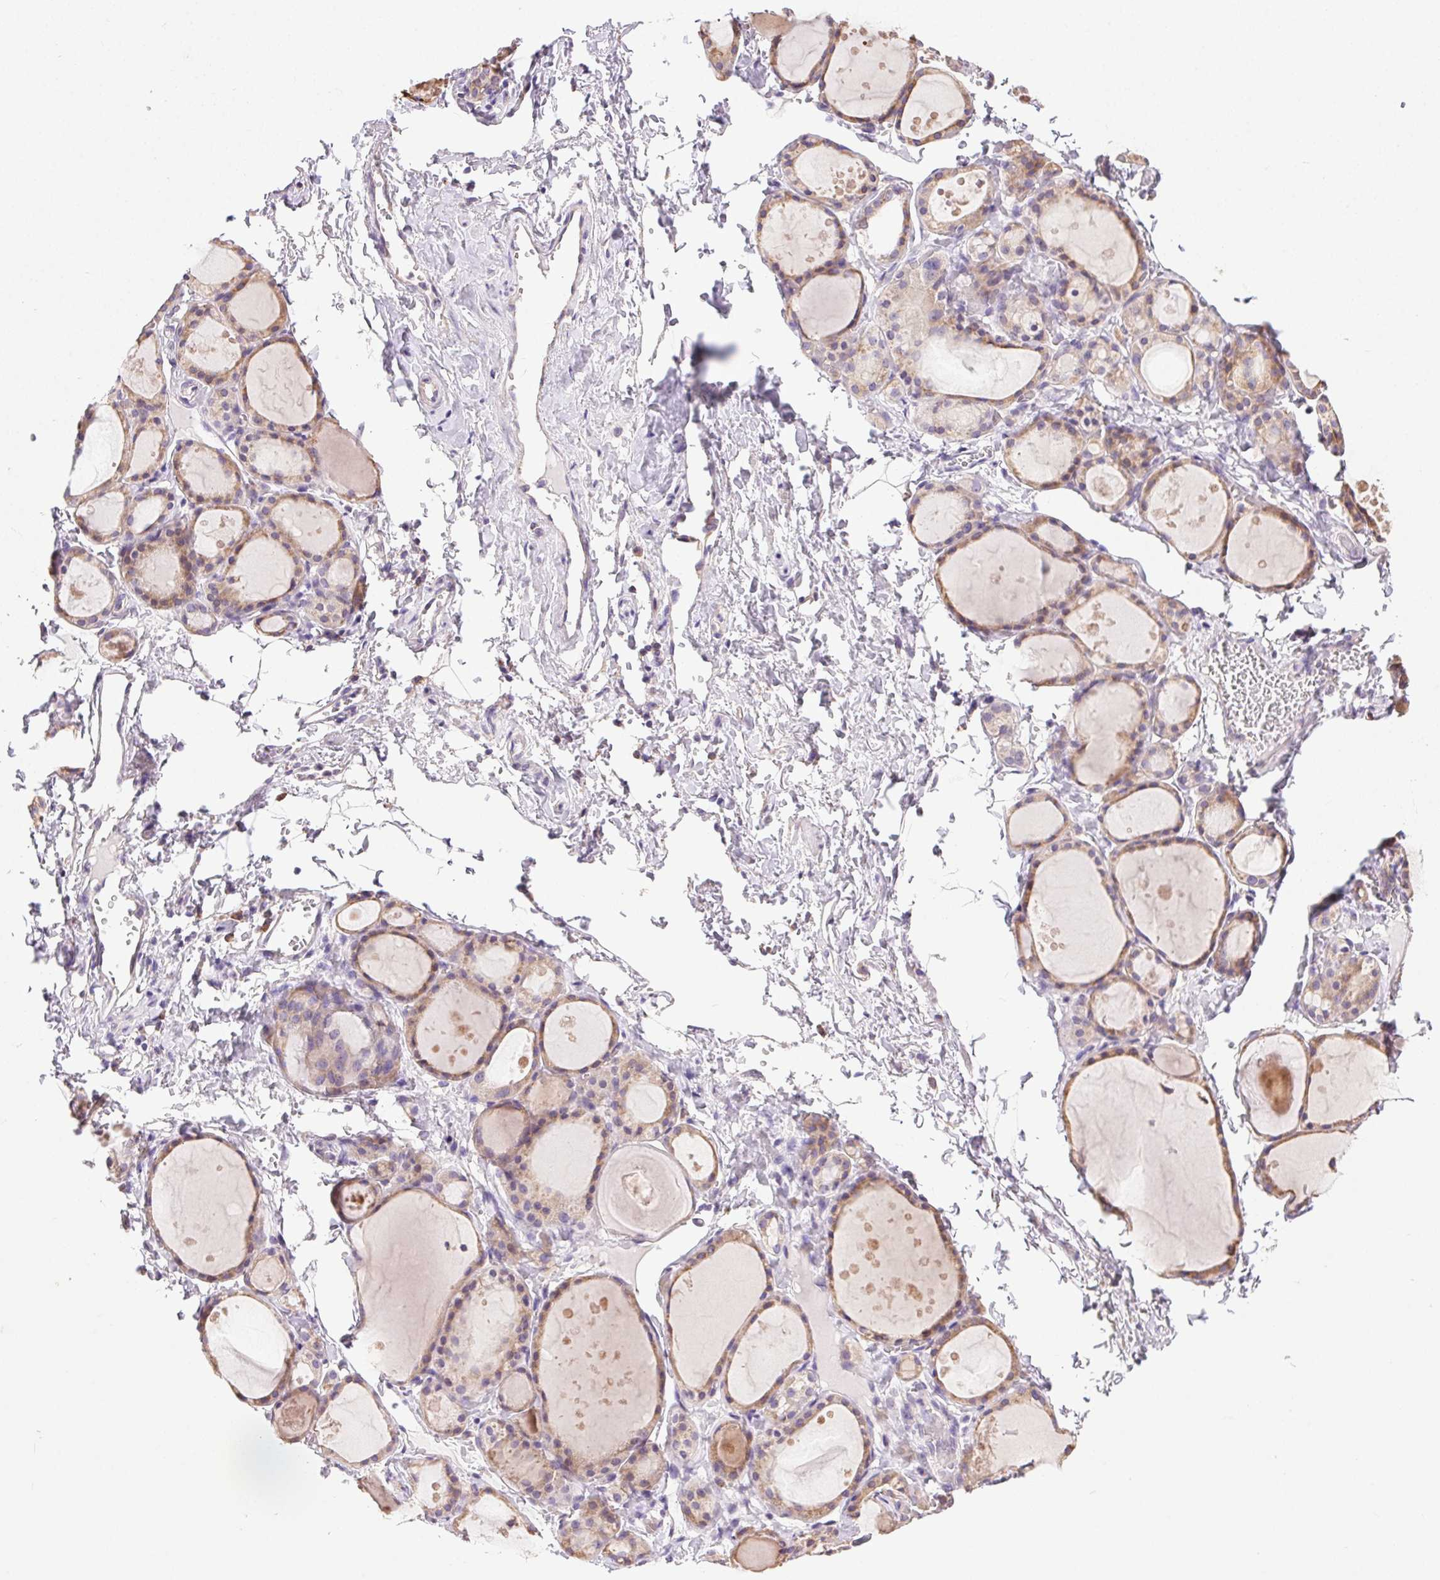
{"staining": {"intensity": "weak", "quantity": "25%-75%", "location": "cytoplasmic/membranous"}, "tissue": "thyroid gland", "cell_type": "Glandular cells", "image_type": "normal", "snomed": [{"axis": "morphology", "description": "Normal tissue, NOS"}, {"axis": "topography", "description": "Thyroid gland"}], "caption": "The immunohistochemical stain labels weak cytoplasmic/membranous staining in glandular cells of unremarkable thyroid gland.", "gene": "SNX31", "patient": {"sex": "male", "age": 68}}